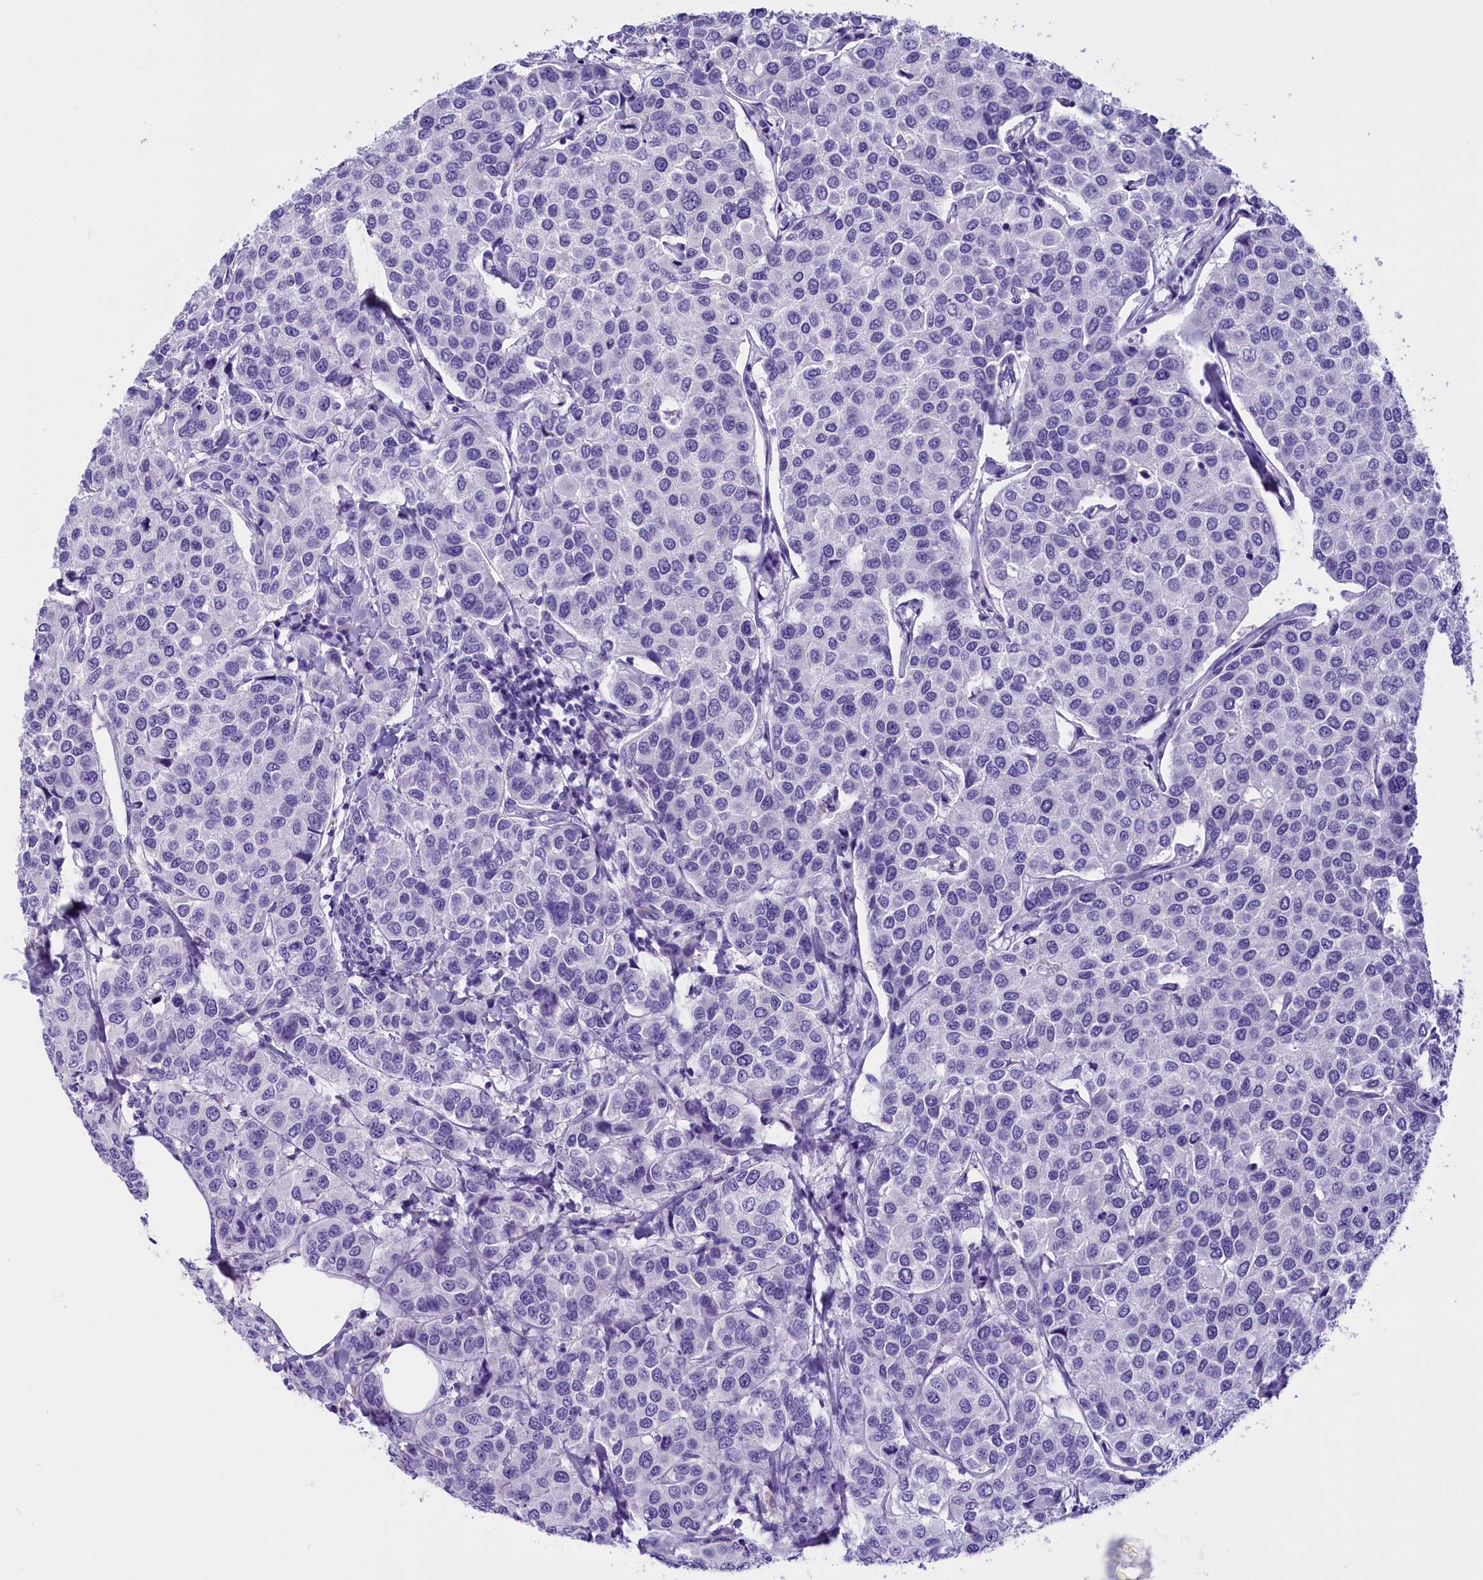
{"staining": {"intensity": "negative", "quantity": "none", "location": "none"}, "tissue": "breast cancer", "cell_type": "Tumor cells", "image_type": "cancer", "snomed": [{"axis": "morphology", "description": "Duct carcinoma"}, {"axis": "topography", "description": "Breast"}], "caption": "This is an immunohistochemistry (IHC) photomicrograph of human breast cancer. There is no expression in tumor cells.", "gene": "CLC", "patient": {"sex": "female", "age": 55}}